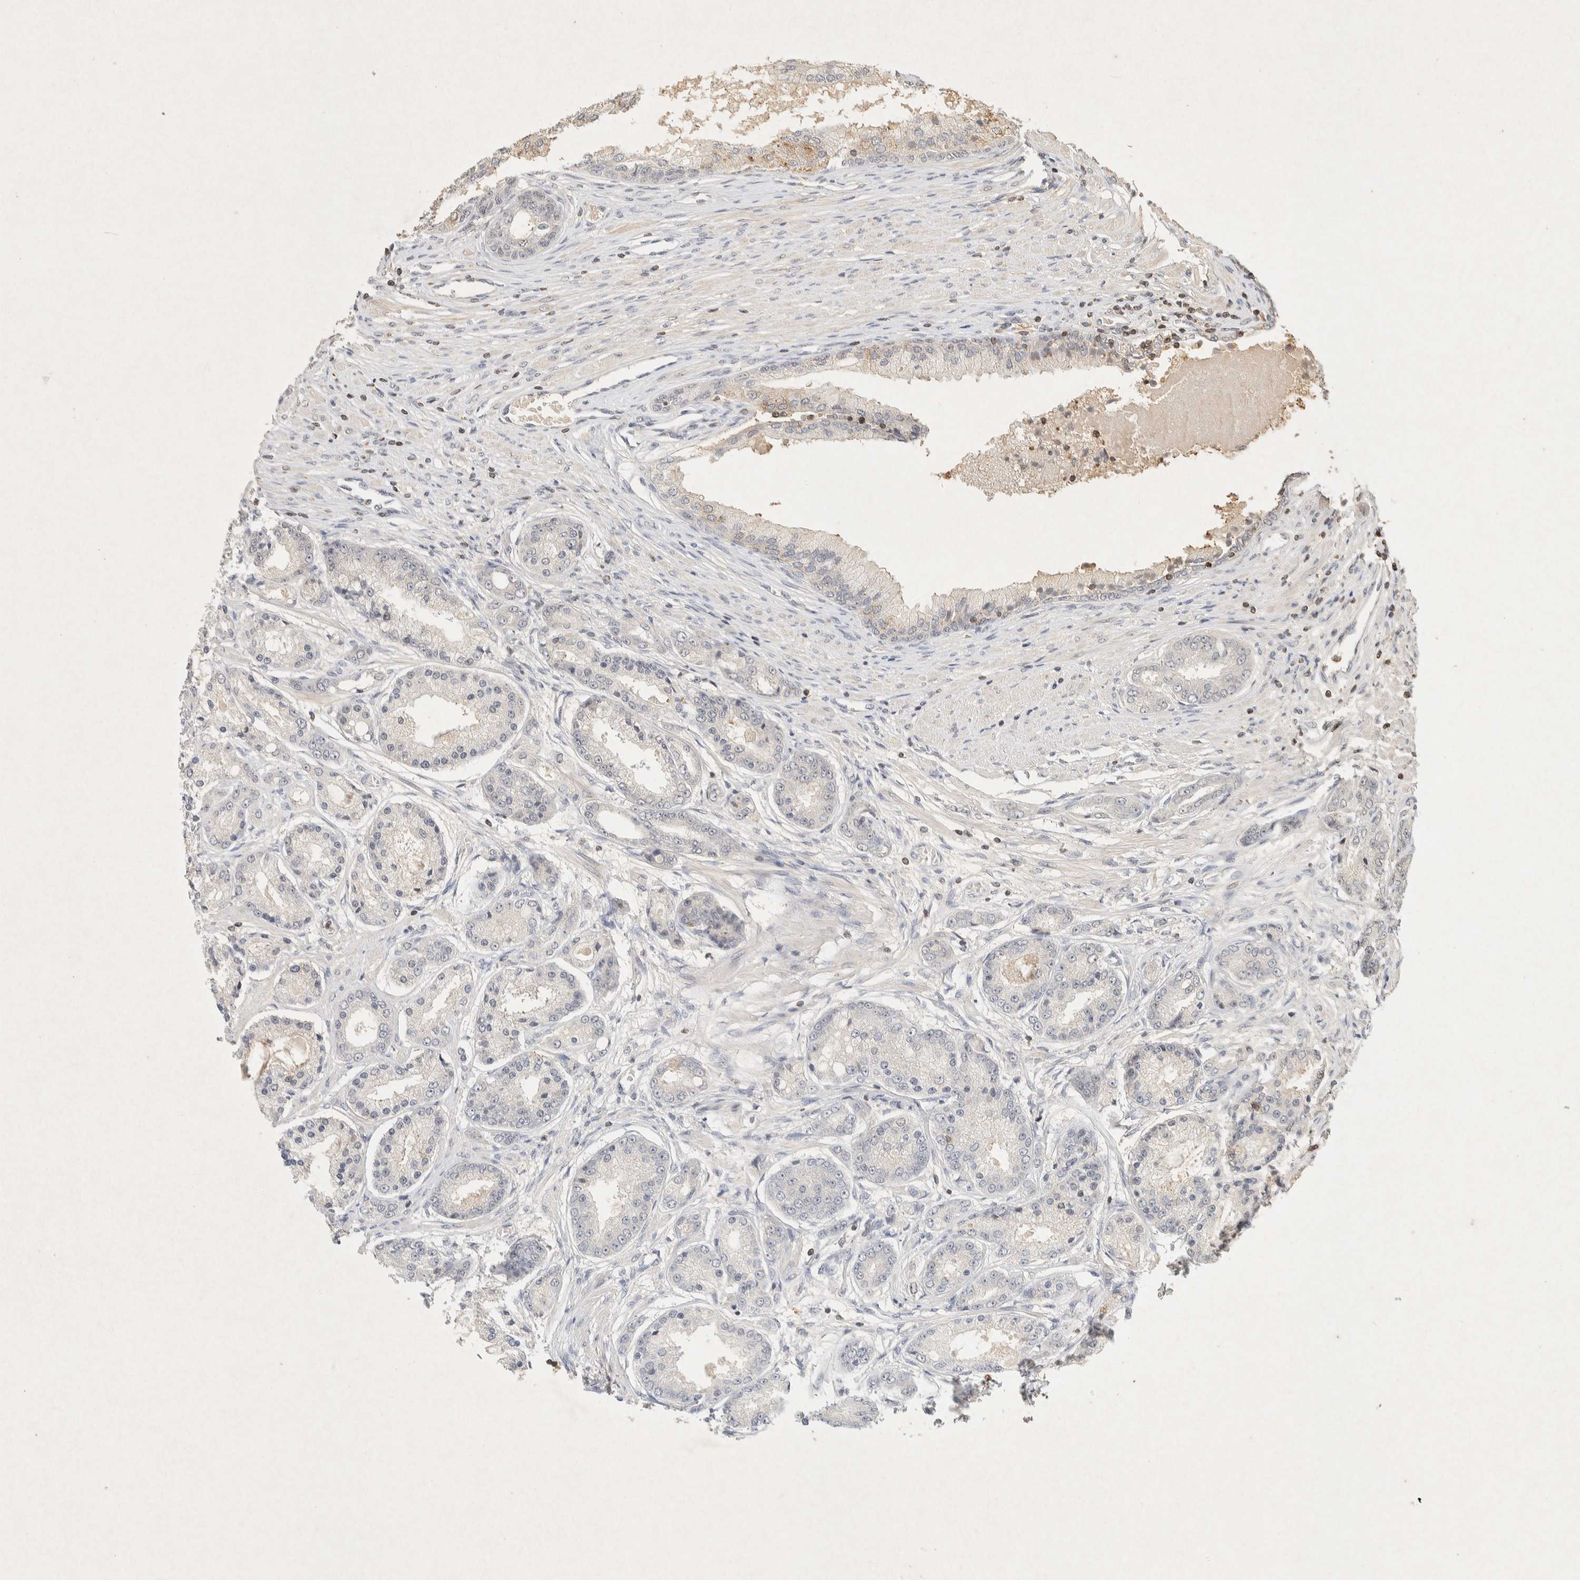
{"staining": {"intensity": "negative", "quantity": "none", "location": "none"}, "tissue": "prostate cancer", "cell_type": "Tumor cells", "image_type": "cancer", "snomed": [{"axis": "morphology", "description": "Adenocarcinoma, High grade"}, {"axis": "topography", "description": "Prostate"}], "caption": "This micrograph is of prostate cancer stained with immunohistochemistry to label a protein in brown with the nuclei are counter-stained blue. There is no expression in tumor cells.", "gene": "RAC2", "patient": {"sex": "male", "age": 59}}